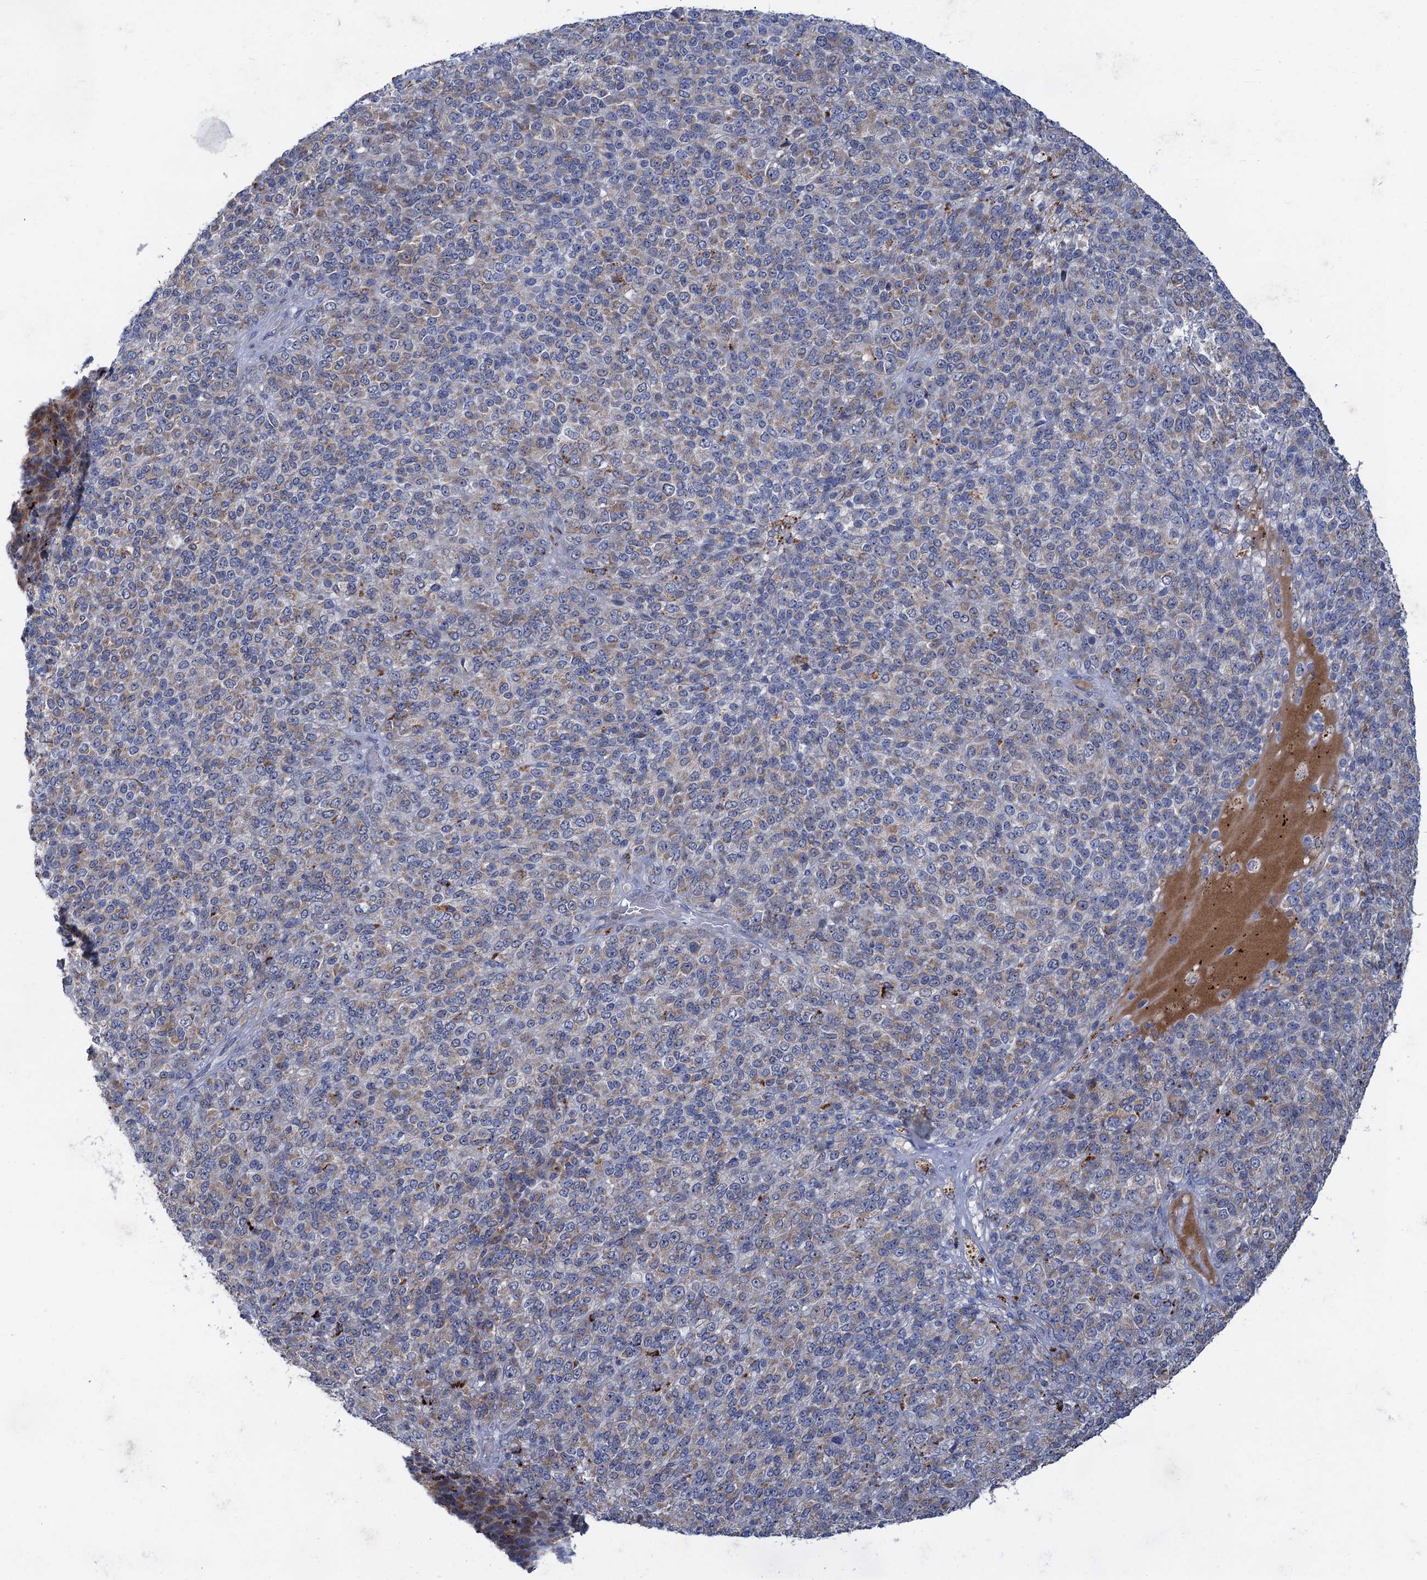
{"staining": {"intensity": "moderate", "quantity": "25%-75%", "location": "cytoplasmic/membranous"}, "tissue": "melanoma", "cell_type": "Tumor cells", "image_type": "cancer", "snomed": [{"axis": "morphology", "description": "Malignant melanoma, Metastatic site"}, {"axis": "topography", "description": "Brain"}], "caption": "Immunohistochemical staining of melanoma exhibits medium levels of moderate cytoplasmic/membranous protein positivity in approximately 25%-75% of tumor cells. The staining is performed using DAB brown chromogen to label protein expression. The nuclei are counter-stained blue using hematoxylin.", "gene": "ANKS3", "patient": {"sex": "female", "age": 56}}